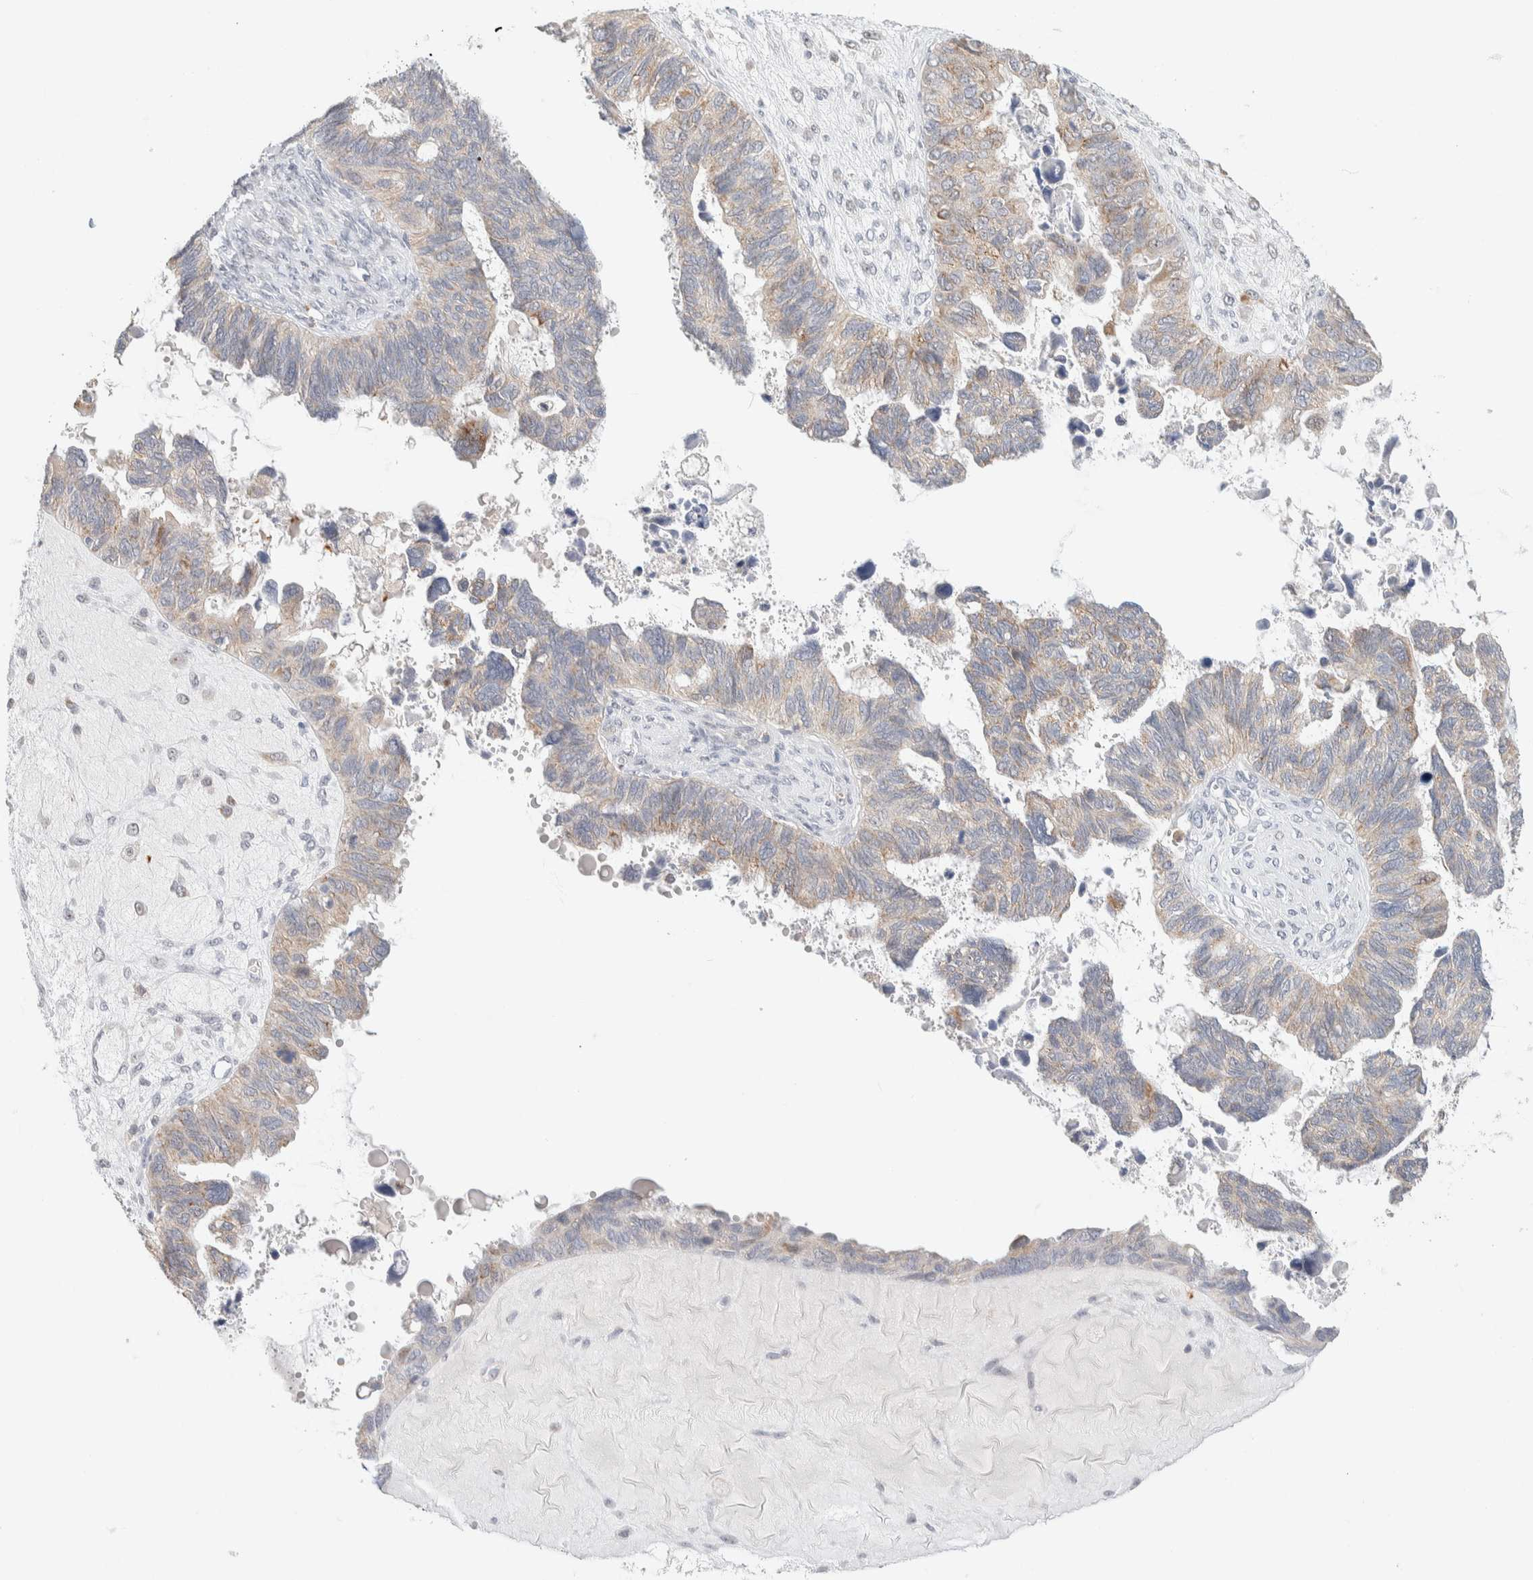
{"staining": {"intensity": "weak", "quantity": "25%-75%", "location": "cytoplasmic/membranous"}, "tissue": "ovarian cancer", "cell_type": "Tumor cells", "image_type": "cancer", "snomed": [{"axis": "morphology", "description": "Cystadenocarcinoma, serous, NOS"}, {"axis": "topography", "description": "Ovary"}], "caption": "Ovarian serous cystadenocarcinoma was stained to show a protein in brown. There is low levels of weak cytoplasmic/membranous expression in about 25%-75% of tumor cells. The protein is shown in brown color, while the nuclei are stained blue.", "gene": "HDHD3", "patient": {"sex": "female", "age": 79}}